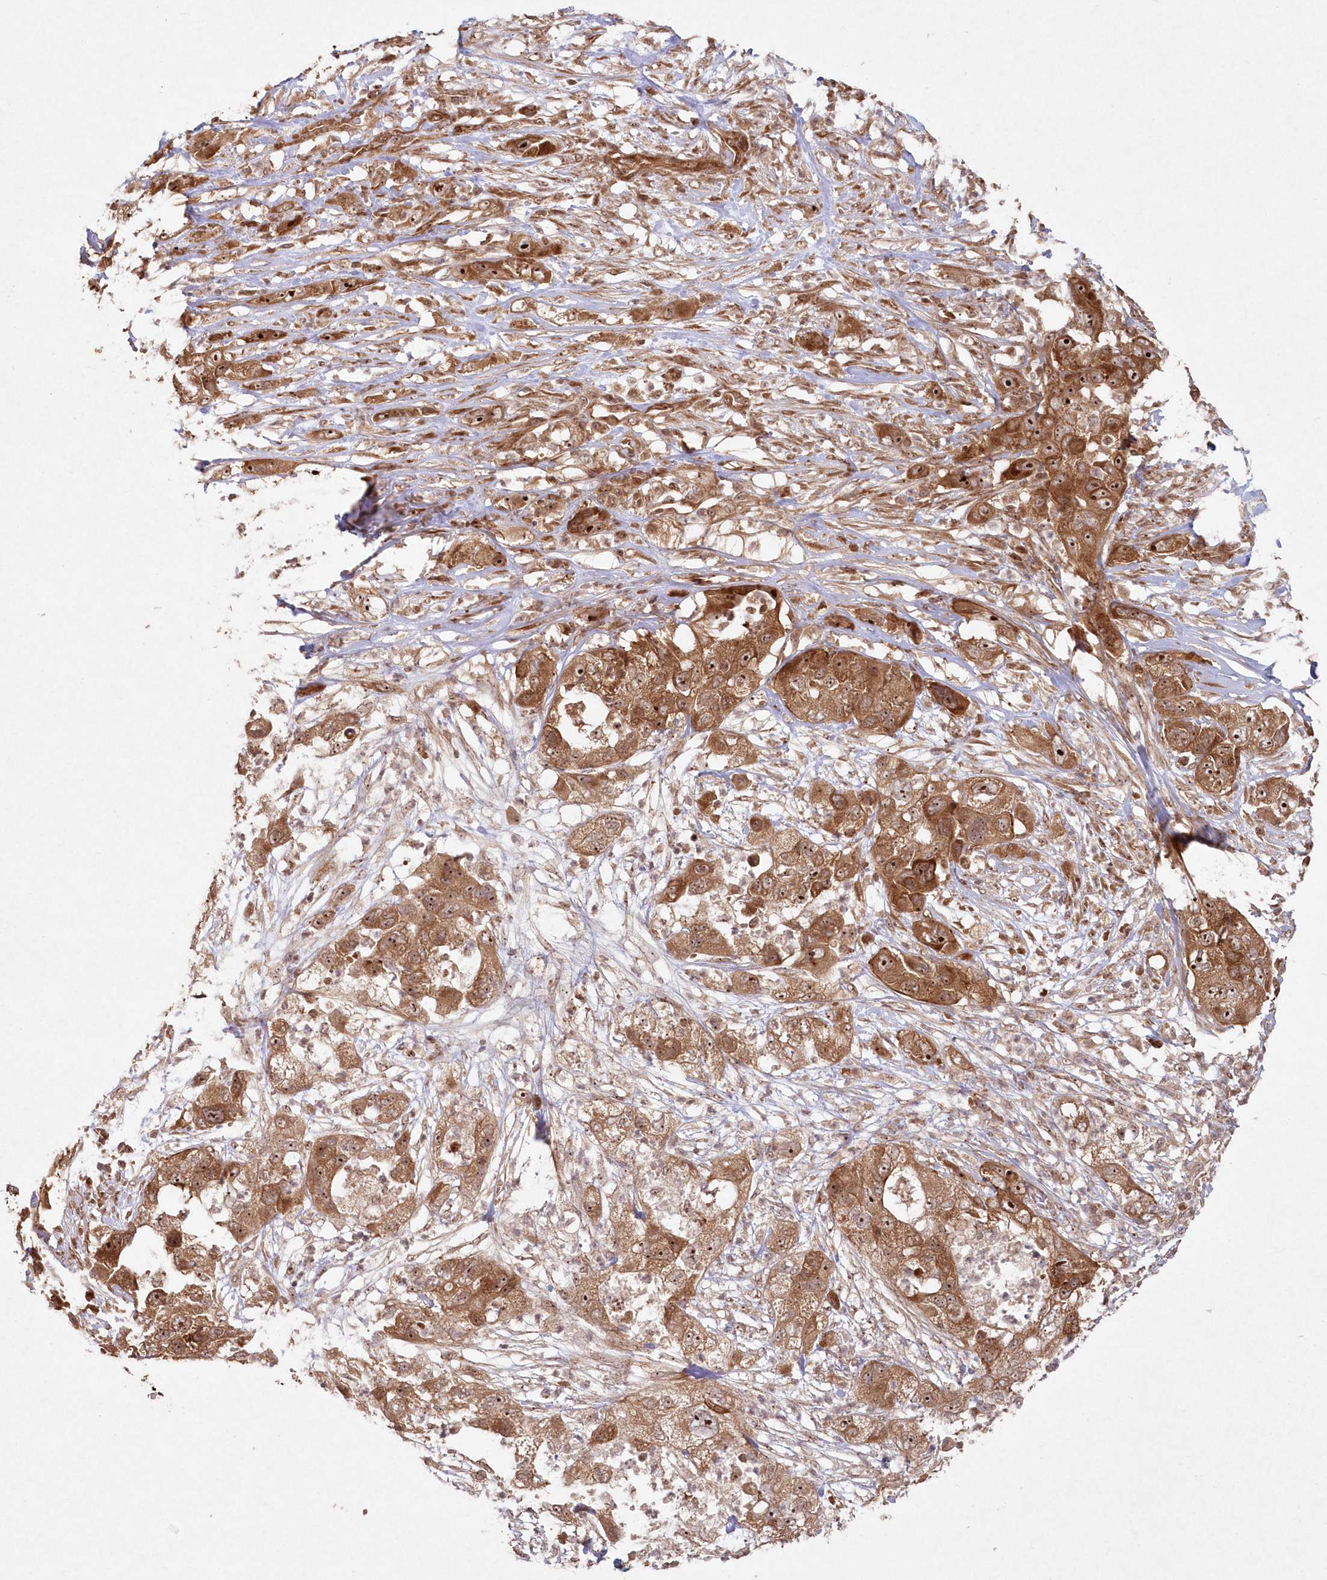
{"staining": {"intensity": "moderate", "quantity": ">75%", "location": "cytoplasmic/membranous,nuclear"}, "tissue": "pancreatic cancer", "cell_type": "Tumor cells", "image_type": "cancer", "snomed": [{"axis": "morphology", "description": "Adenocarcinoma, NOS"}, {"axis": "topography", "description": "Pancreas"}], "caption": "Immunohistochemistry (IHC) of pancreatic cancer (adenocarcinoma) exhibits medium levels of moderate cytoplasmic/membranous and nuclear expression in about >75% of tumor cells.", "gene": "SERINC1", "patient": {"sex": "female", "age": 78}}